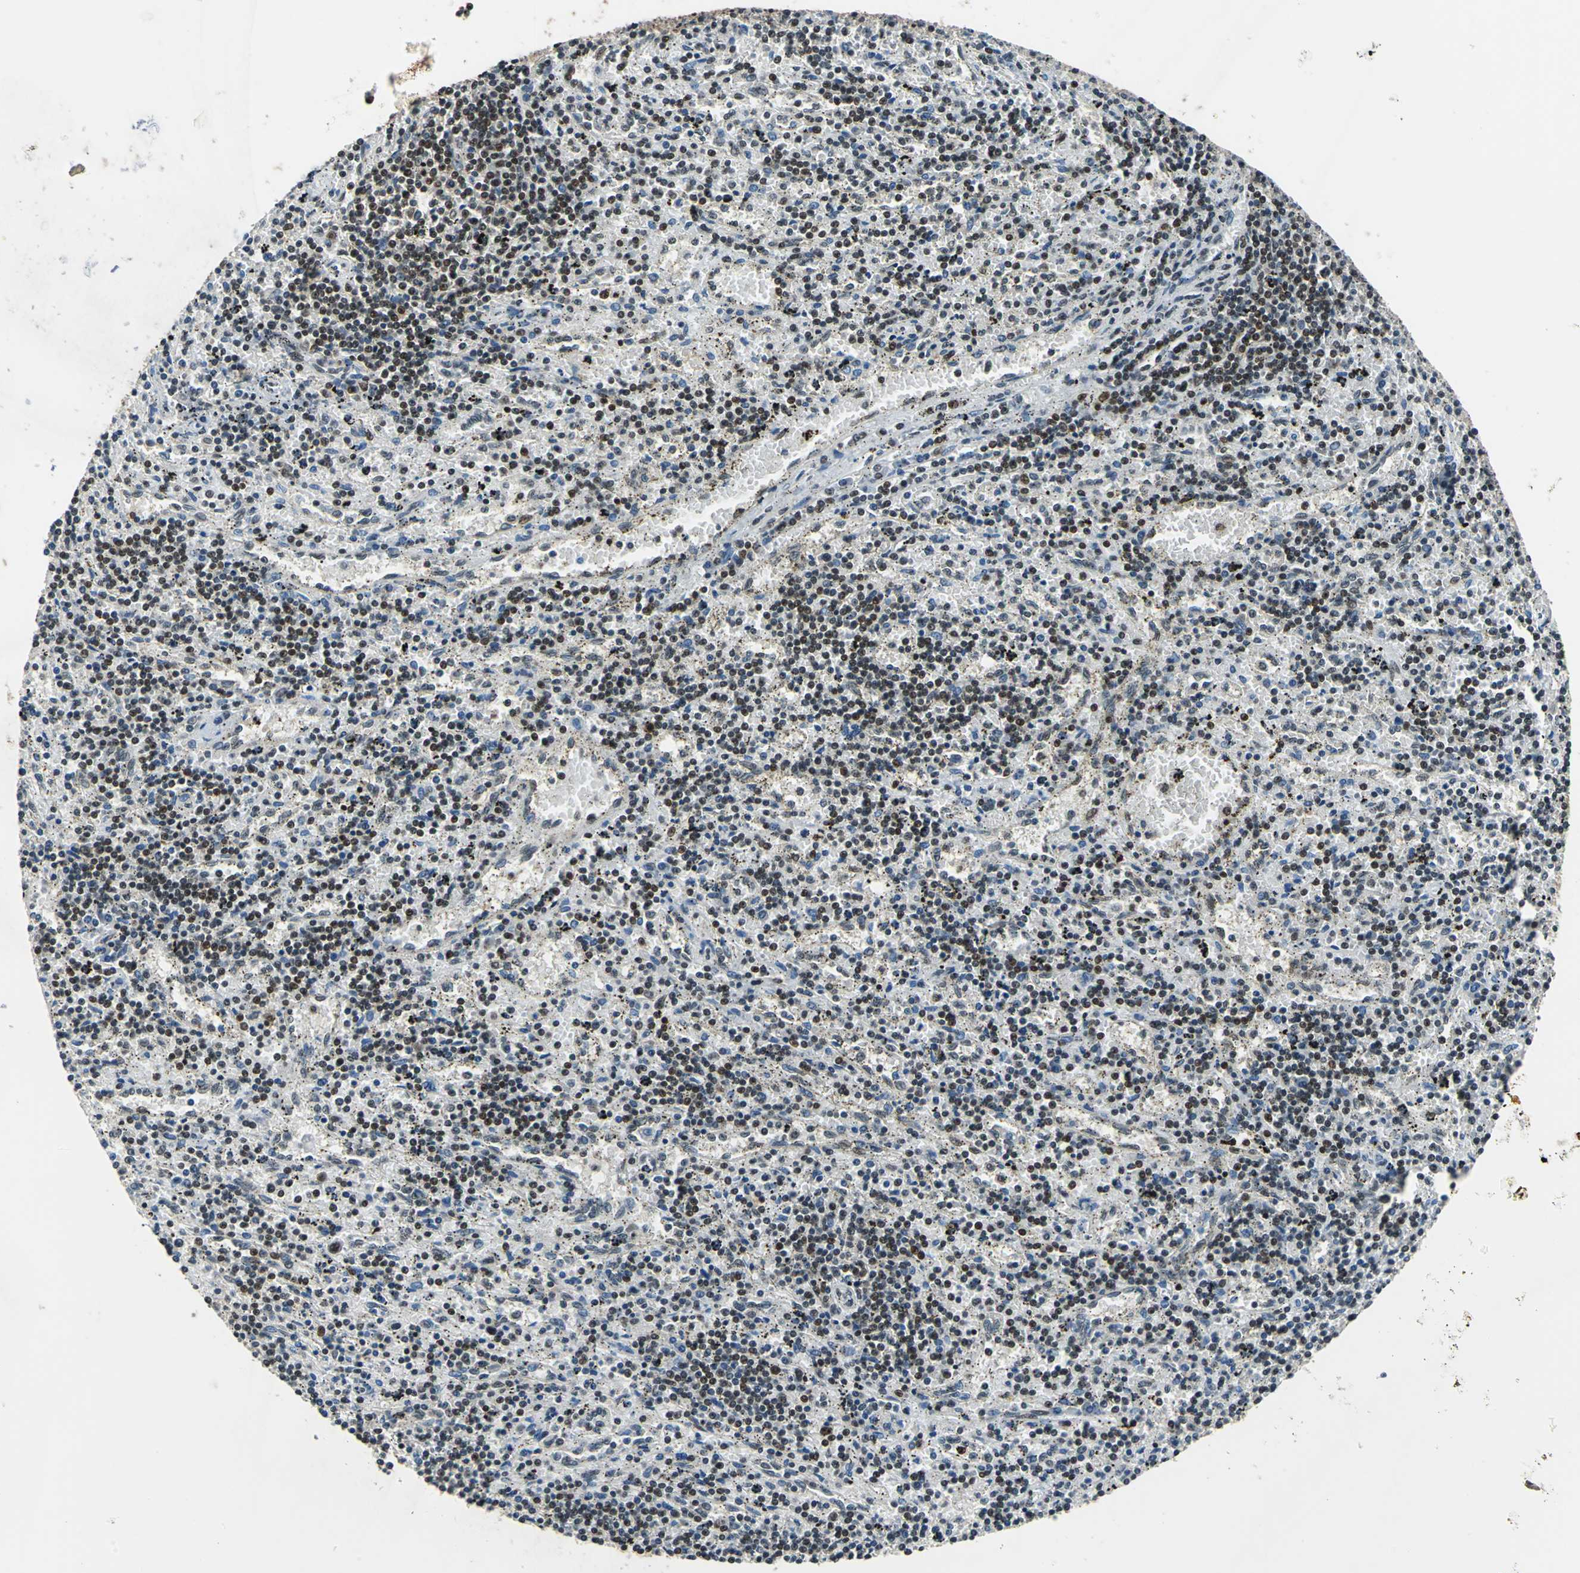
{"staining": {"intensity": "moderate", "quantity": ">75%", "location": "nuclear"}, "tissue": "lymphoma", "cell_type": "Tumor cells", "image_type": "cancer", "snomed": [{"axis": "morphology", "description": "Malignant lymphoma, non-Hodgkin's type, Low grade"}, {"axis": "topography", "description": "Spleen"}], "caption": "Immunohistochemistry (IHC) histopathology image of neoplastic tissue: lymphoma stained using immunohistochemistry shows medium levels of moderate protein expression localized specifically in the nuclear of tumor cells, appearing as a nuclear brown color.", "gene": "BCLAF1", "patient": {"sex": "male", "age": 76}}